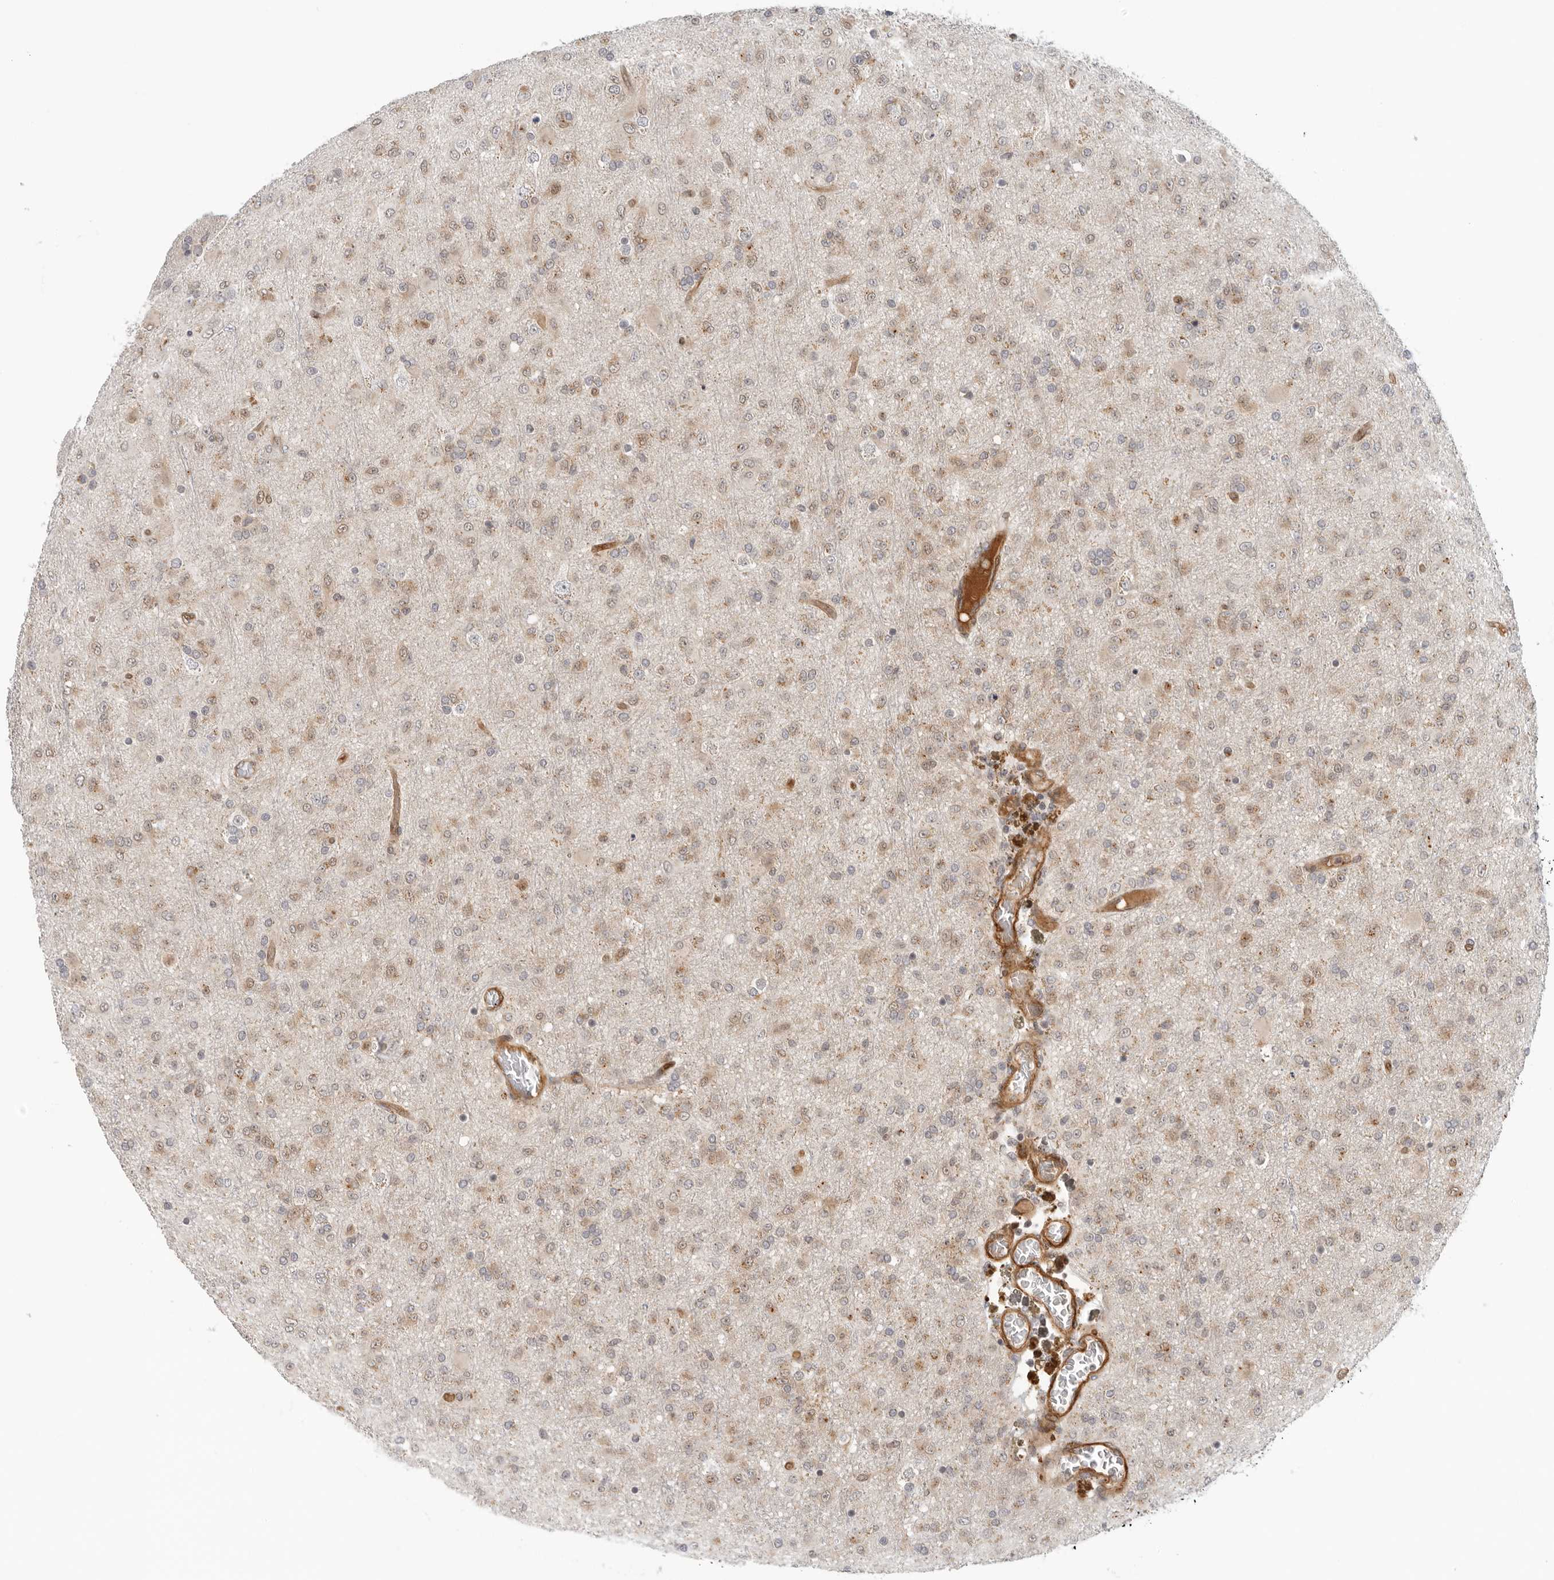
{"staining": {"intensity": "weak", "quantity": "25%-75%", "location": "cytoplasmic/membranous"}, "tissue": "glioma", "cell_type": "Tumor cells", "image_type": "cancer", "snomed": [{"axis": "morphology", "description": "Glioma, malignant, Low grade"}, {"axis": "topography", "description": "Brain"}], "caption": "IHC photomicrograph of human glioma stained for a protein (brown), which exhibits low levels of weak cytoplasmic/membranous positivity in approximately 25%-75% of tumor cells.", "gene": "SUGCT", "patient": {"sex": "male", "age": 65}}